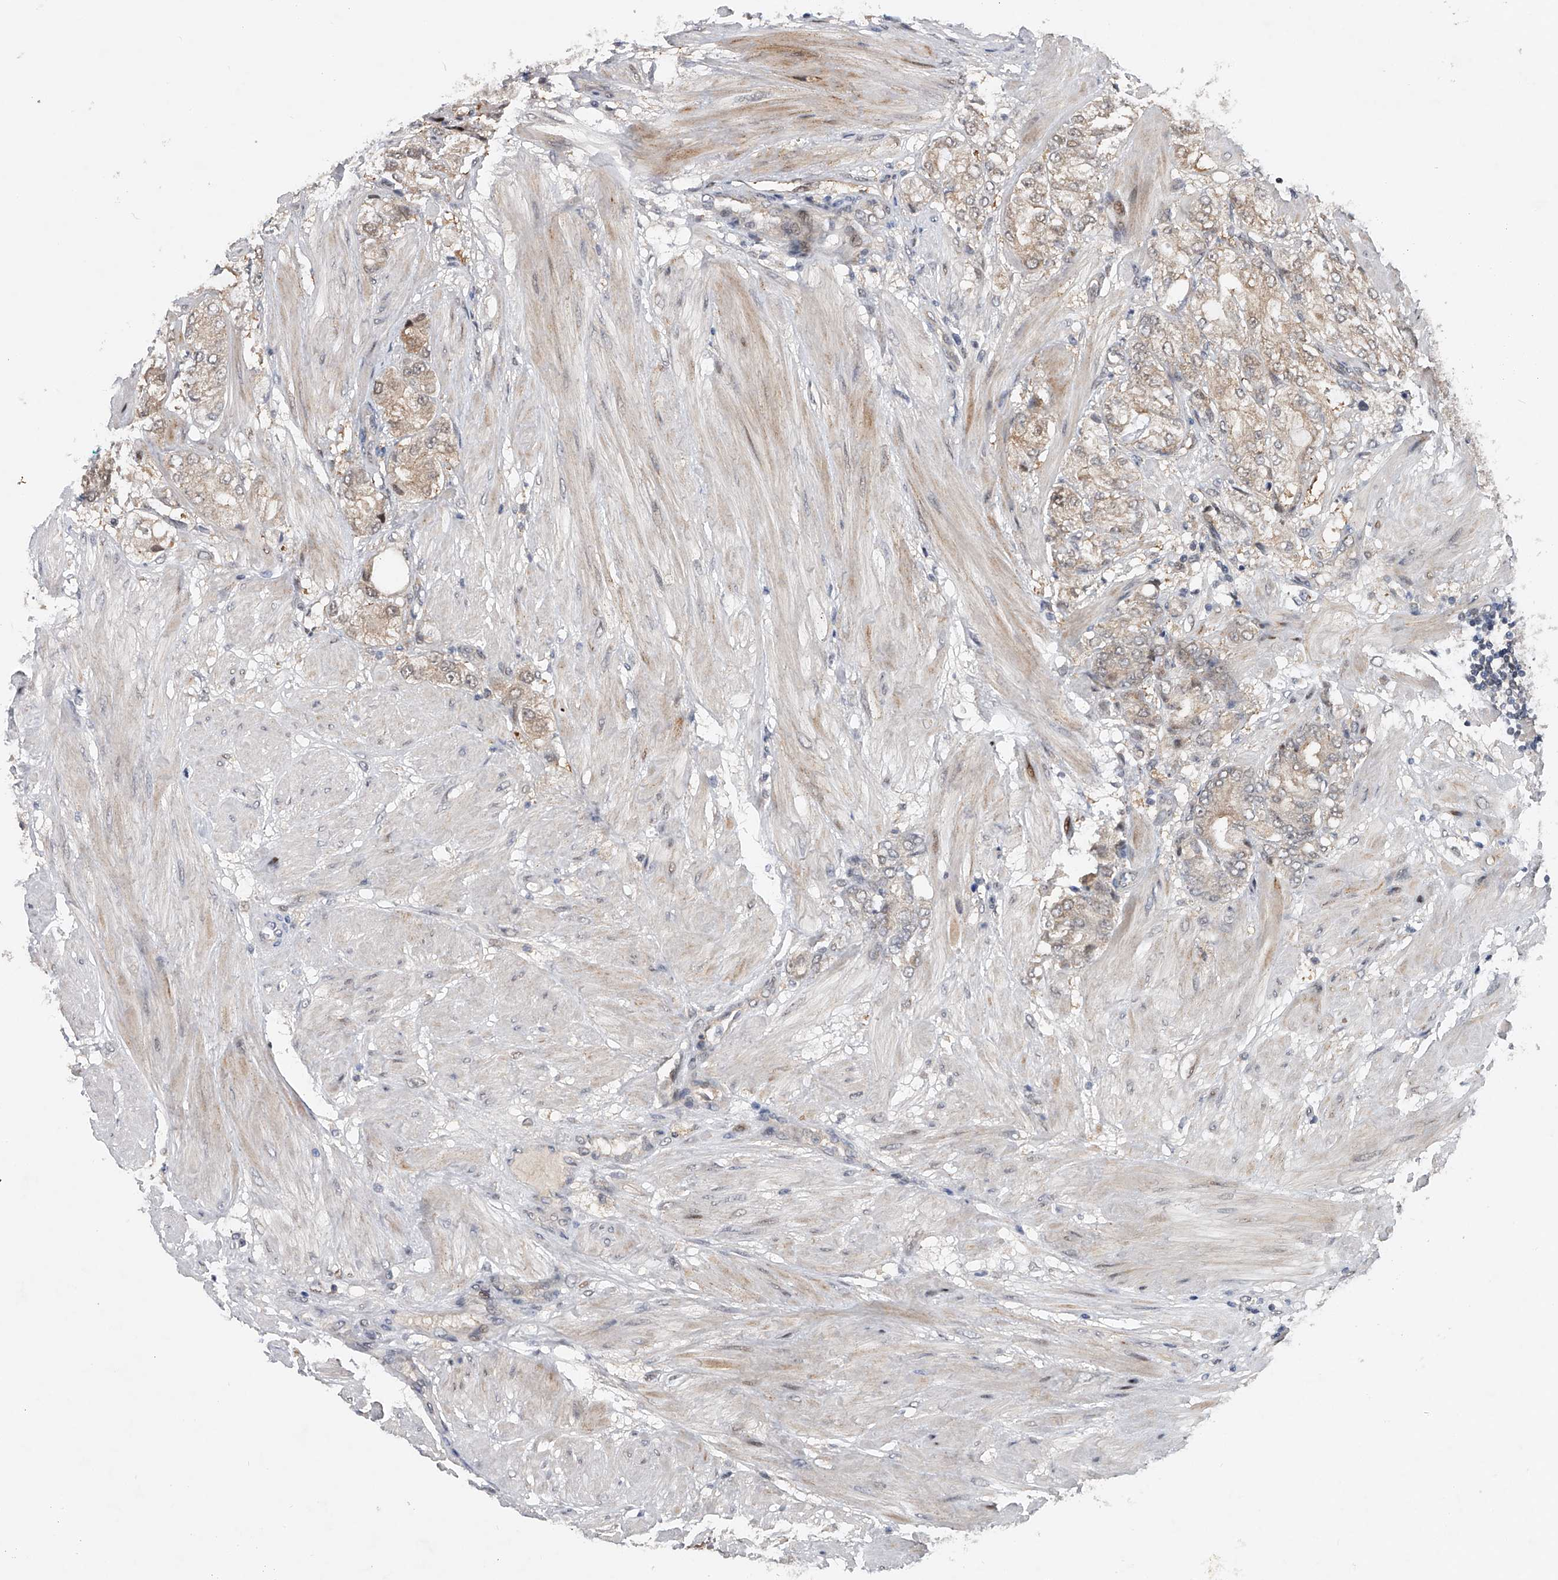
{"staining": {"intensity": "weak", "quantity": ">75%", "location": "cytoplasmic/membranous"}, "tissue": "prostate cancer", "cell_type": "Tumor cells", "image_type": "cancer", "snomed": [{"axis": "morphology", "description": "Adenocarcinoma, High grade"}, {"axis": "topography", "description": "Prostate"}], "caption": "Adenocarcinoma (high-grade) (prostate) stained with DAB immunohistochemistry (IHC) exhibits low levels of weak cytoplasmic/membranous positivity in about >75% of tumor cells.", "gene": "RWDD2A", "patient": {"sex": "male", "age": 50}}